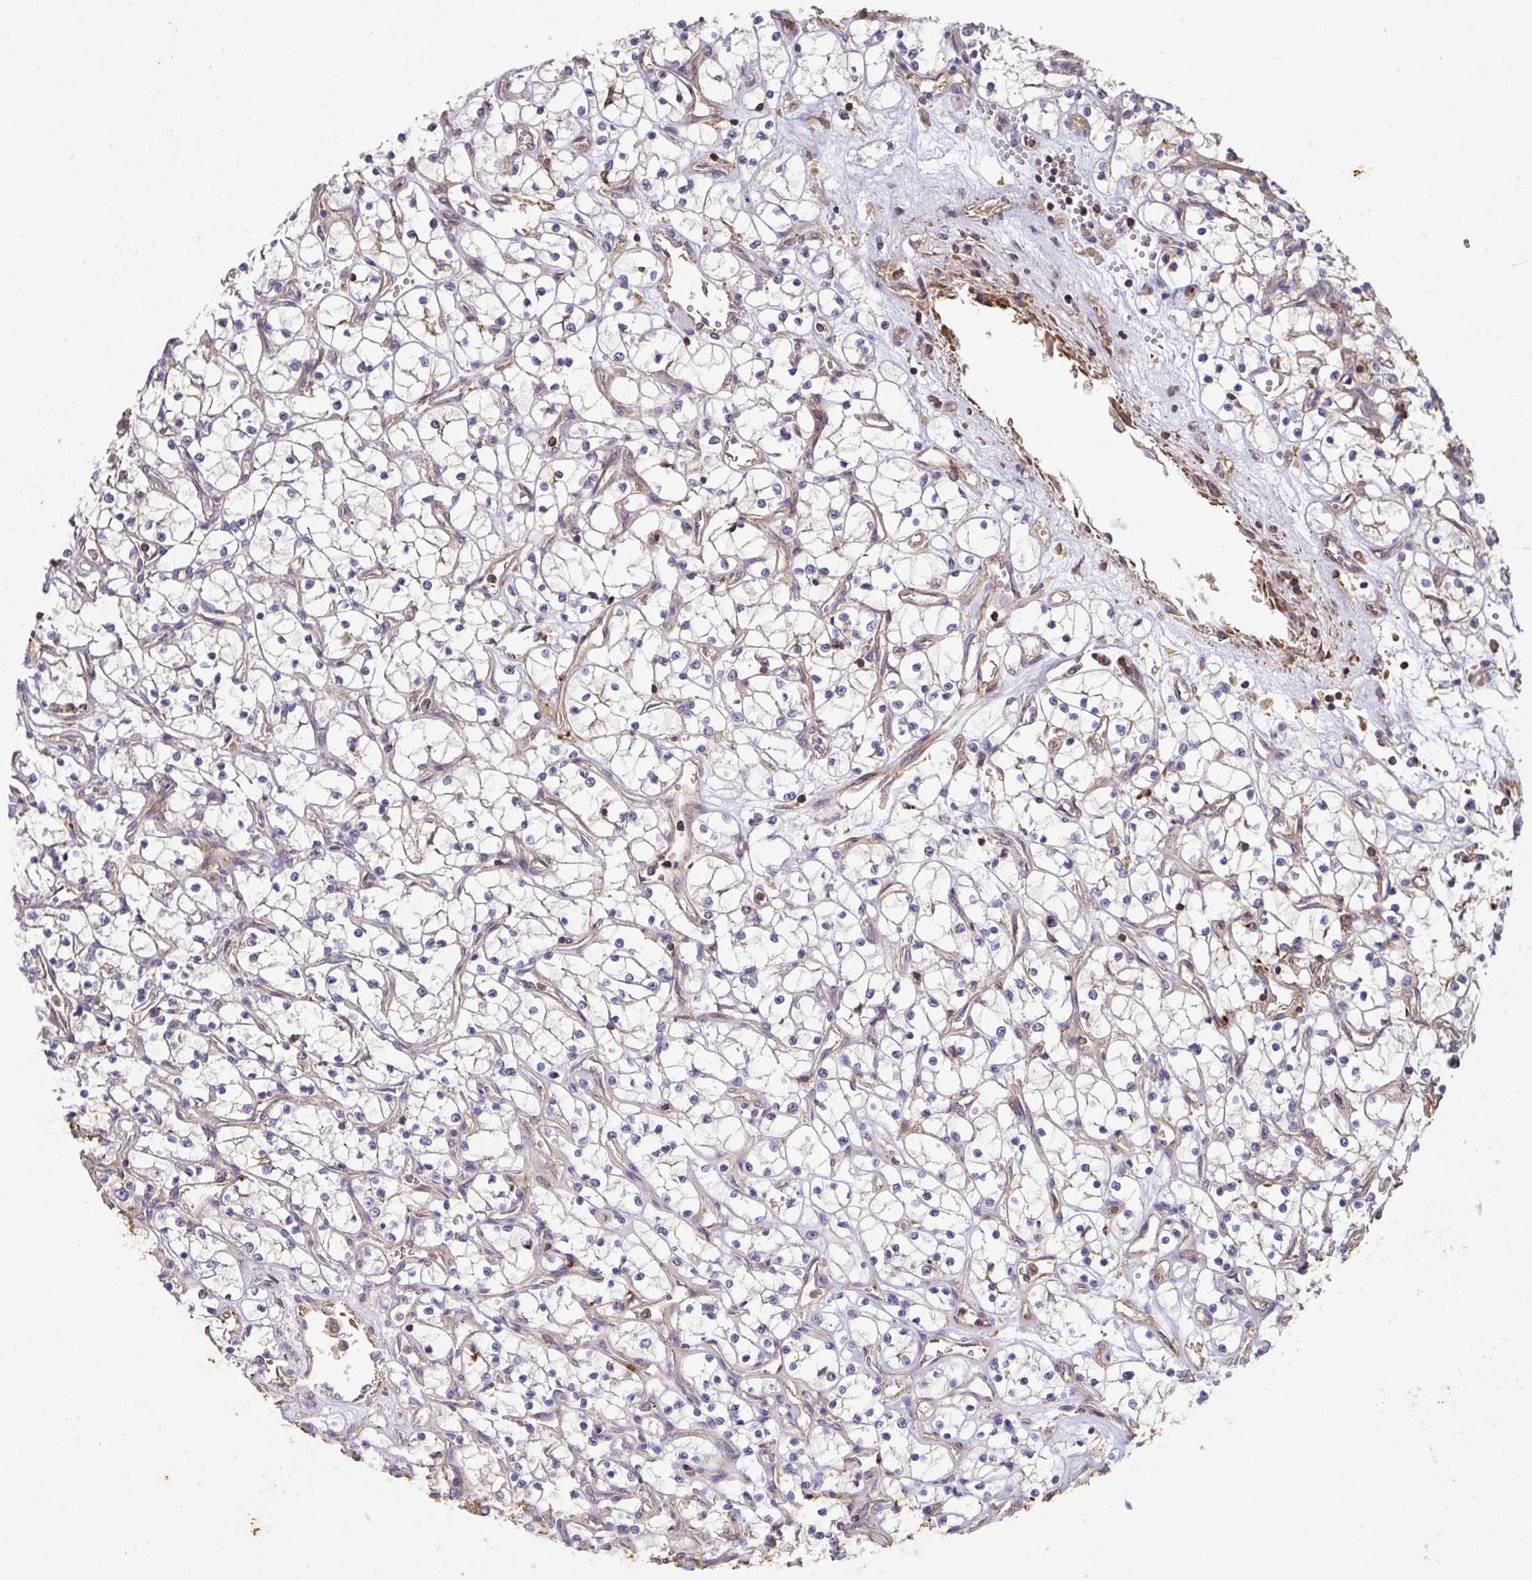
{"staining": {"intensity": "negative", "quantity": "none", "location": "none"}, "tissue": "renal cancer", "cell_type": "Tumor cells", "image_type": "cancer", "snomed": [{"axis": "morphology", "description": "Adenocarcinoma, NOS"}, {"axis": "topography", "description": "Kidney"}], "caption": "Tumor cells show no significant protein expression in renal cancer.", "gene": "TNMD", "patient": {"sex": "female", "age": 69}}